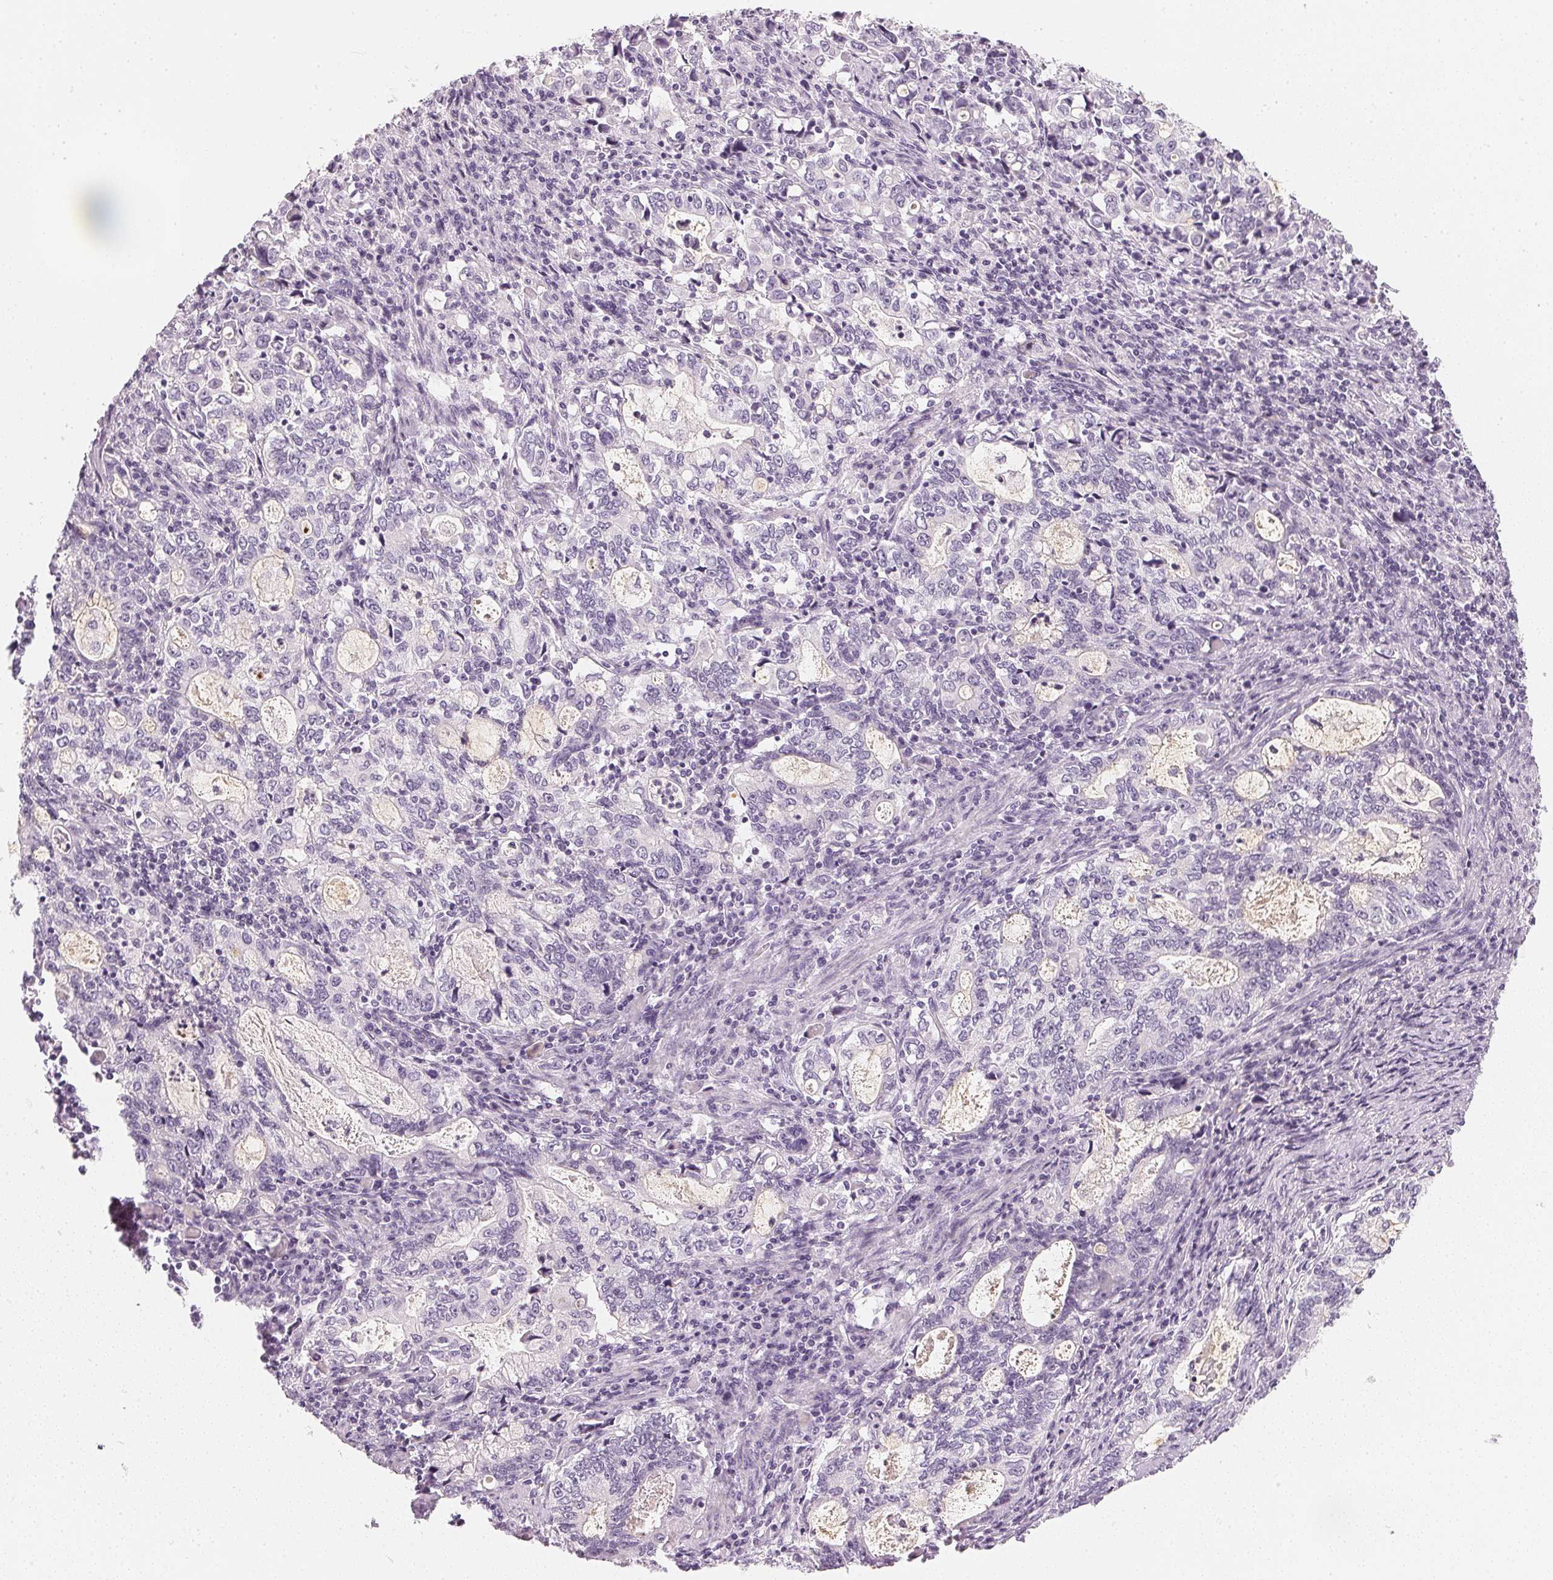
{"staining": {"intensity": "negative", "quantity": "none", "location": "none"}, "tissue": "stomach cancer", "cell_type": "Tumor cells", "image_type": "cancer", "snomed": [{"axis": "morphology", "description": "Adenocarcinoma, NOS"}, {"axis": "topography", "description": "Stomach, lower"}], "caption": "DAB immunohistochemical staining of human stomach cancer (adenocarcinoma) demonstrates no significant staining in tumor cells.", "gene": "CHST4", "patient": {"sex": "female", "age": 72}}